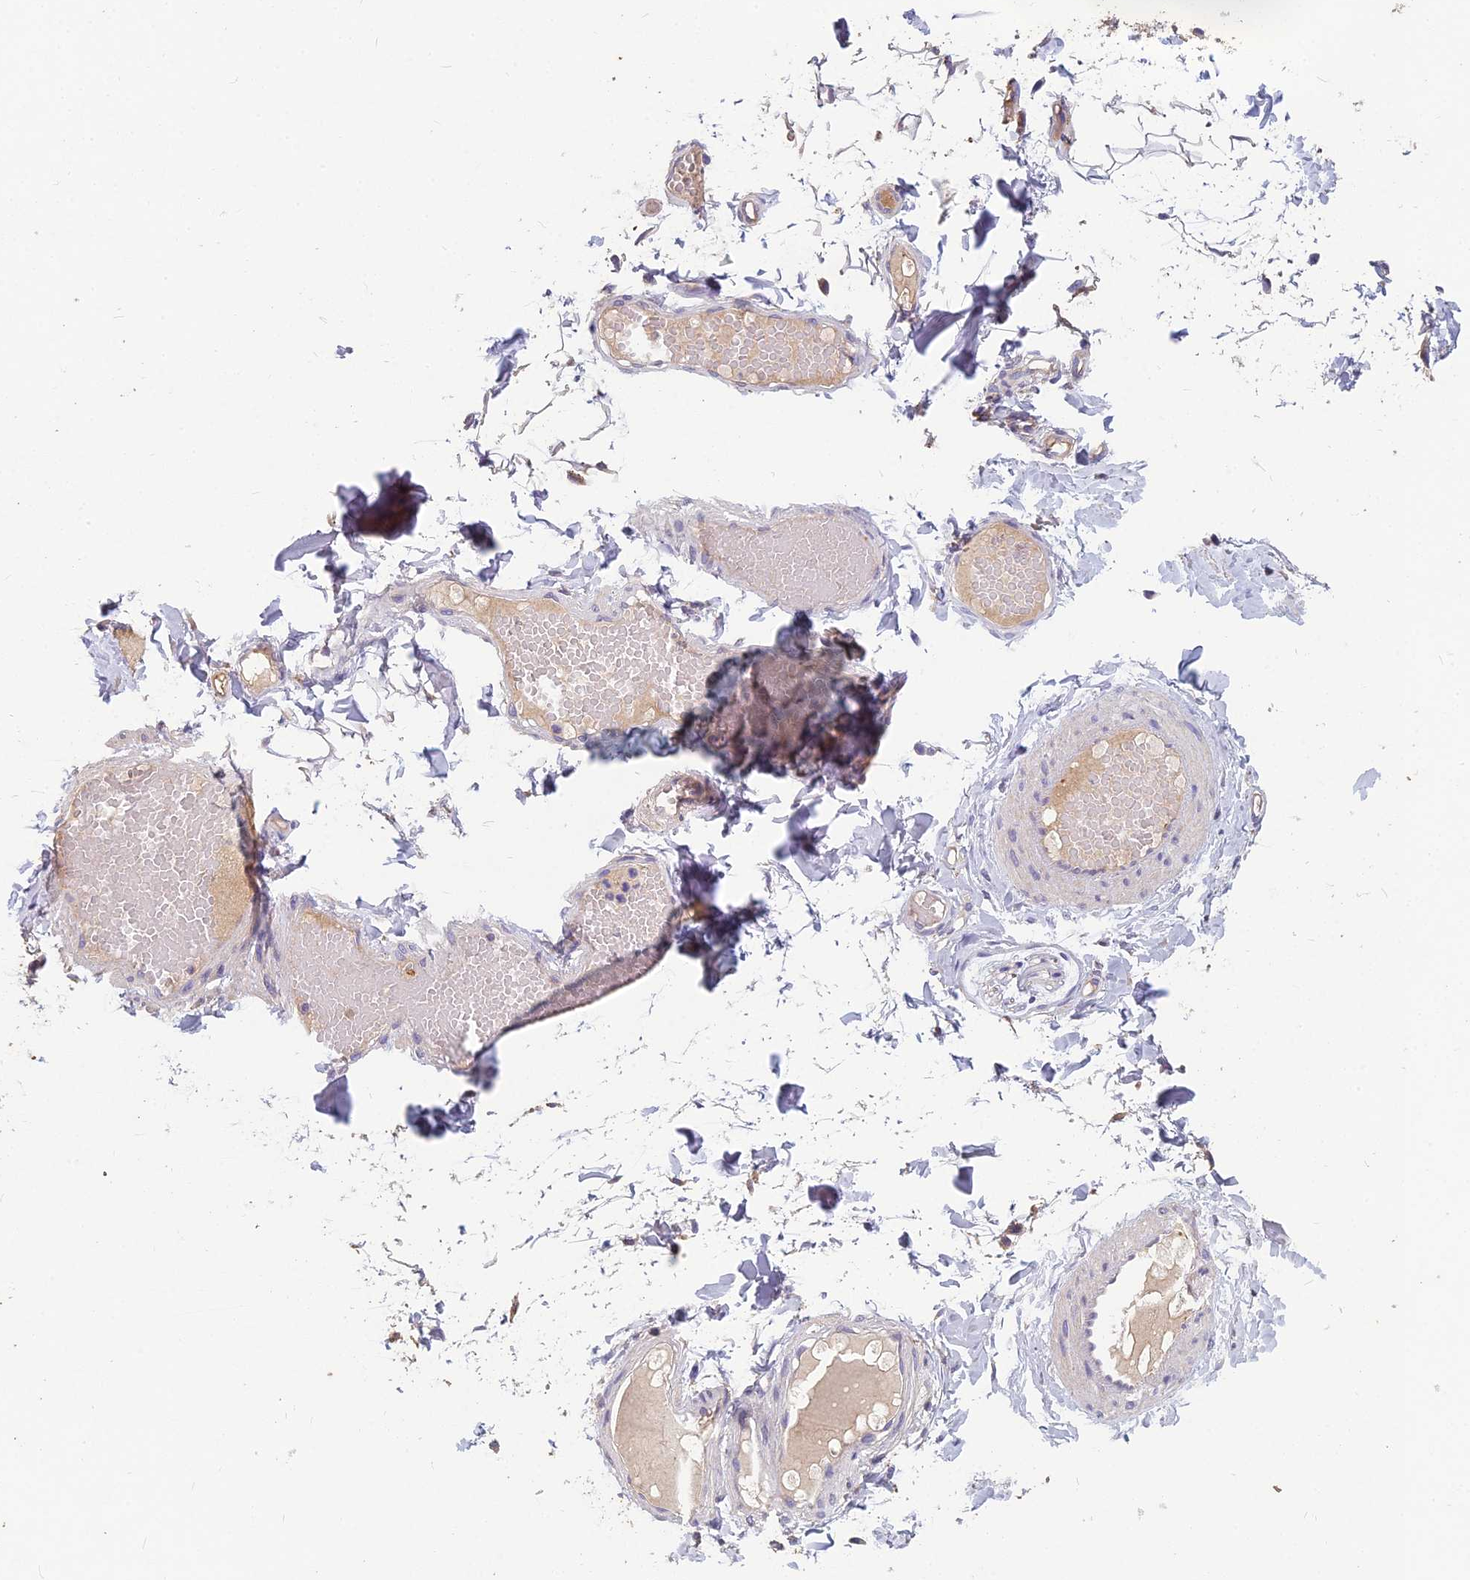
{"staining": {"intensity": "negative", "quantity": "none", "location": "none"}, "tissue": "adipose tissue", "cell_type": "Adipocytes", "image_type": "normal", "snomed": [{"axis": "morphology", "description": "Normal tissue, NOS"}, {"axis": "topography", "description": "Adipose tissue"}, {"axis": "topography", "description": "Vascular tissue"}, {"axis": "topography", "description": "Peripheral nerve tissue"}], "caption": "Histopathology image shows no protein expression in adipocytes of unremarkable adipose tissue. The staining was performed using DAB (3,3'-diaminobenzidine) to visualize the protein expression in brown, while the nuclei were stained in blue with hematoxylin (Magnification: 20x).", "gene": "CEACAM16", "patient": {"sex": "male", "age": 25}}